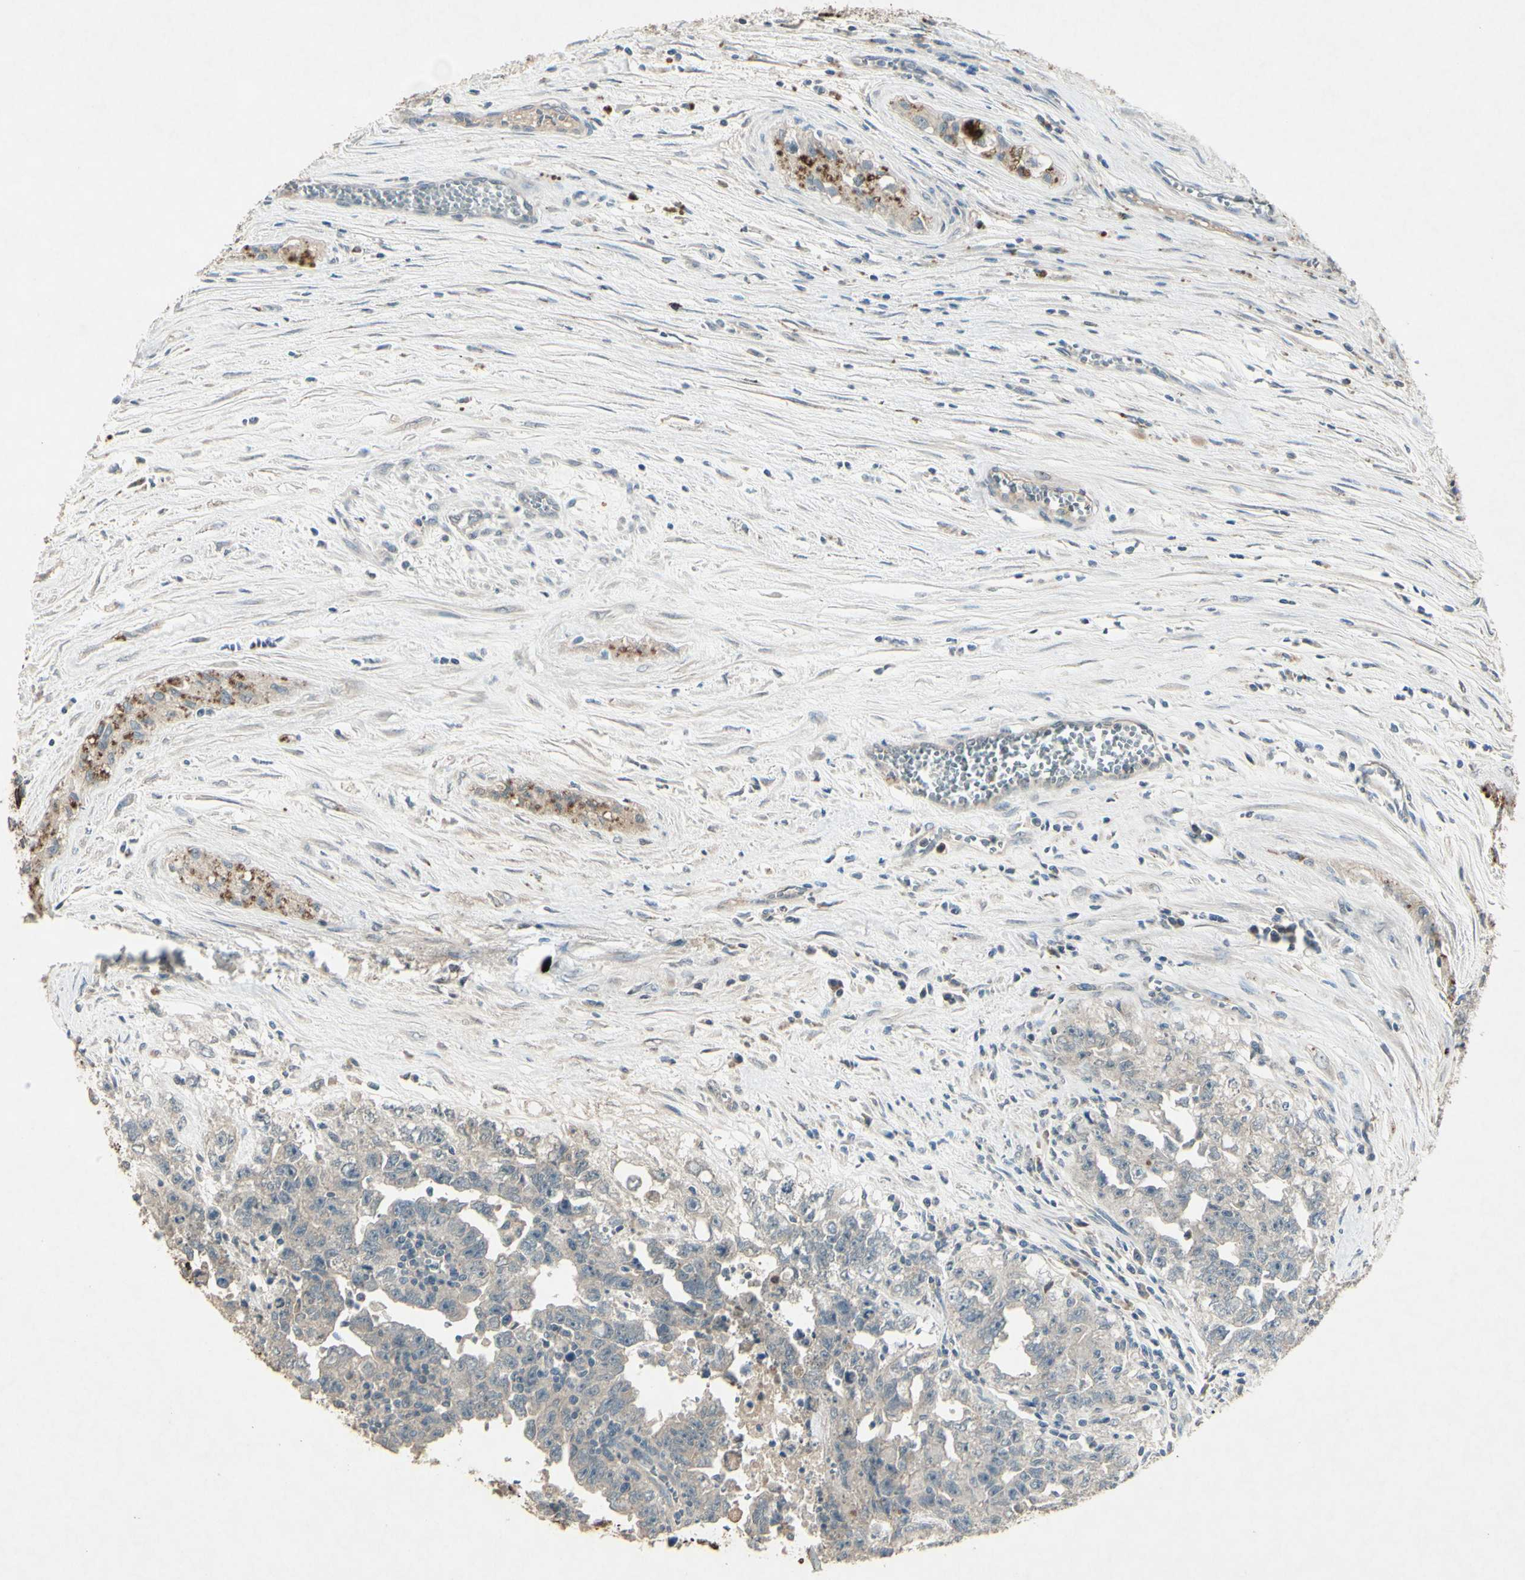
{"staining": {"intensity": "weak", "quantity": ">75%", "location": "cytoplasmic/membranous"}, "tissue": "testis cancer", "cell_type": "Tumor cells", "image_type": "cancer", "snomed": [{"axis": "morphology", "description": "Carcinoma, Embryonal, NOS"}, {"axis": "topography", "description": "Testis"}], "caption": "IHC staining of testis embryonal carcinoma, which exhibits low levels of weak cytoplasmic/membranous positivity in approximately >75% of tumor cells indicating weak cytoplasmic/membranous protein staining. The staining was performed using DAB (3,3'-diaminobenzidine) (brown) for protein detection and nuclei were counterstained in hematoxylin (blue).", "gene": "TIMM21", "patient": {"sex": "male", "age": 28}}